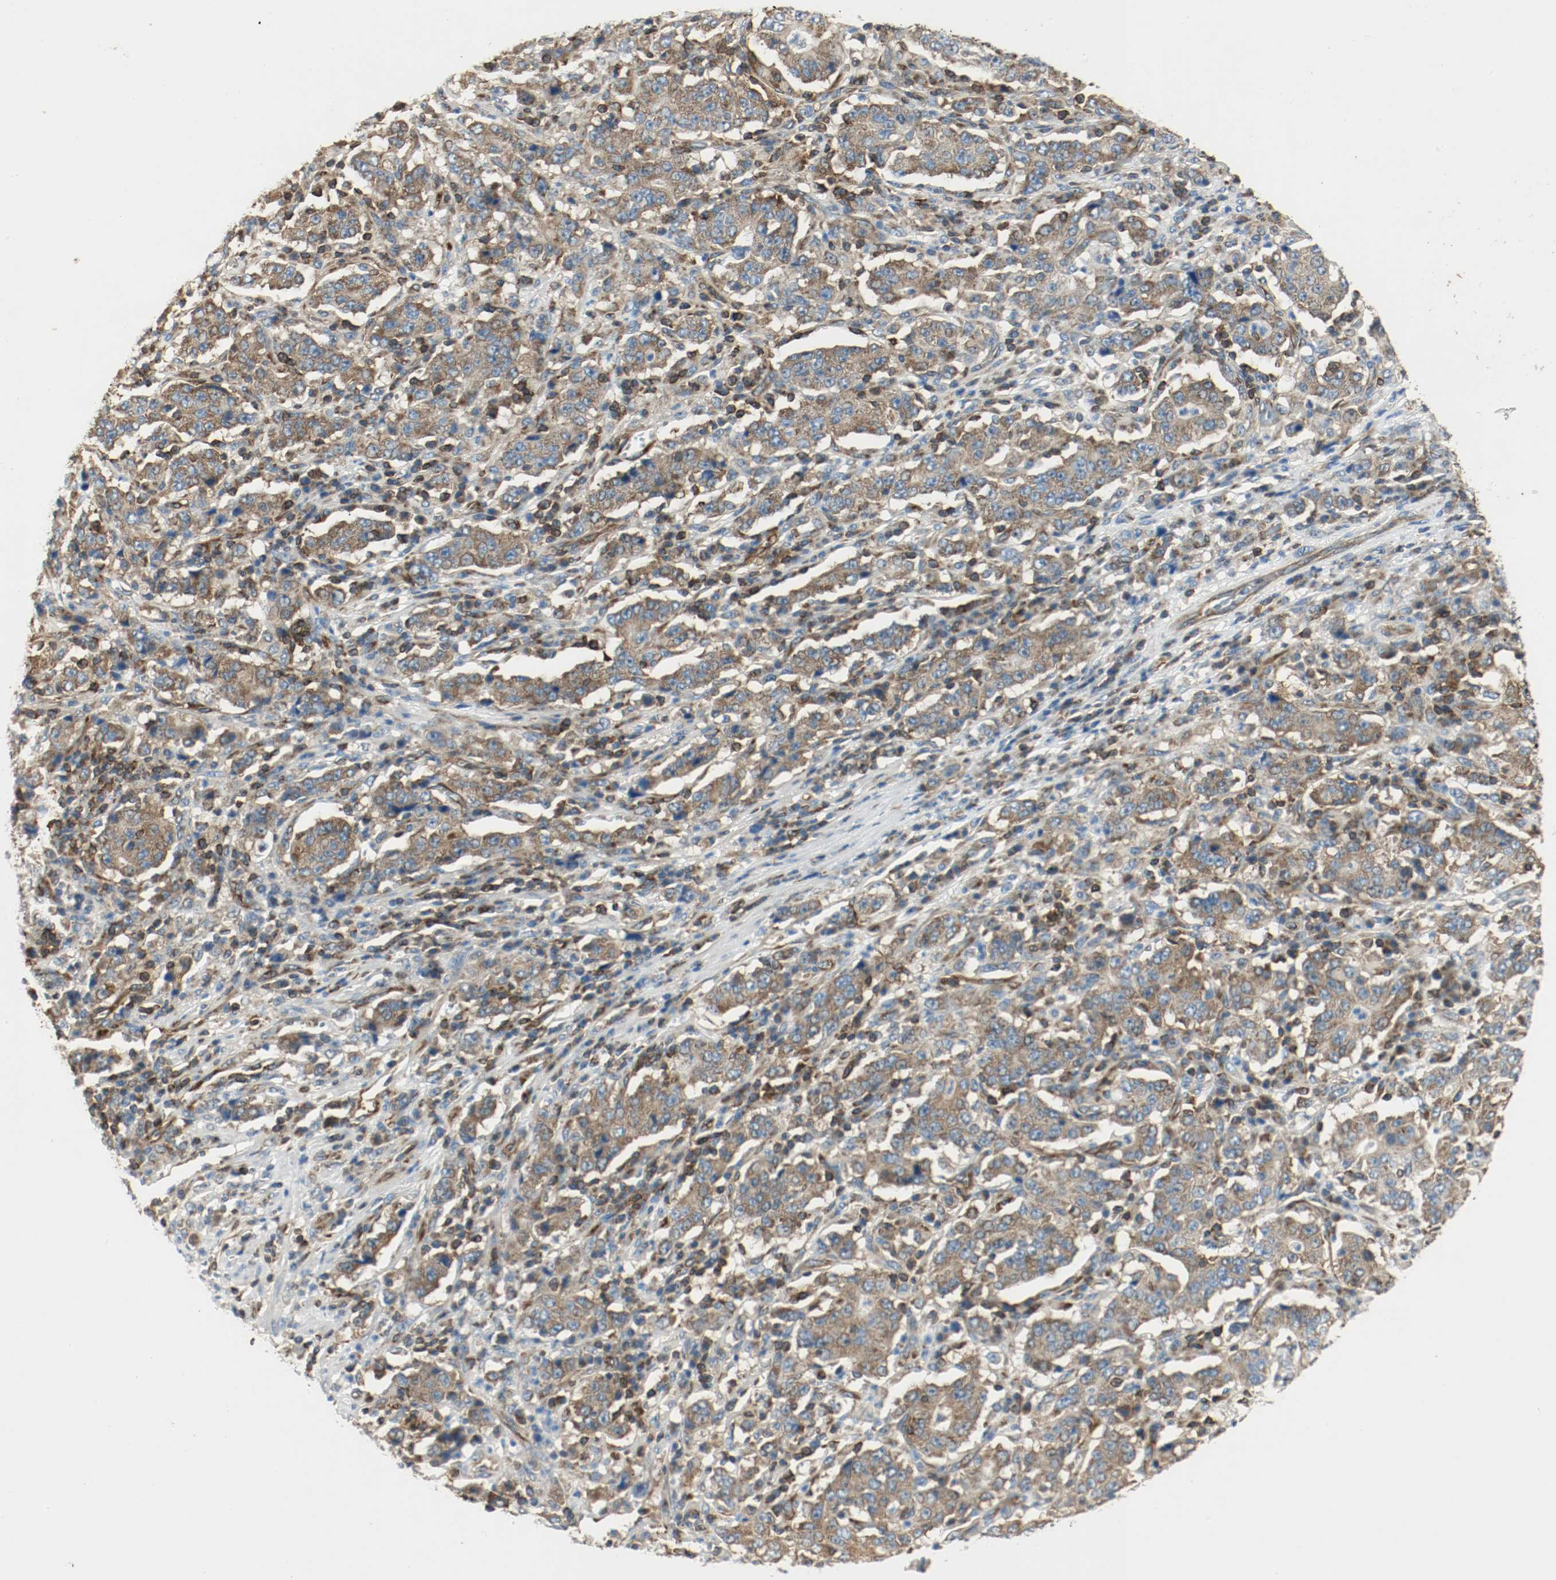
{"staining": {"intensity": "strong", "quantity": ">75%", "location": "cytoplasmic/membranous"}, "tissue": "stomach cancer", "cell_type": "Tumor cells", "image_type": "cancer", "snomed": [{"axis": "morphology", "description": "Normal tissue, NOS"}, {"axis": "morphology", "description": "Adenocarcinoma, NOS"}, {"axis": "topography", "description": "Stomach, upper"}, {"axis": "topography", "description": "Stomach"}], "caption": "High-power microscopy captured an IHC micrograph of stomach cancer (adenocarcinoma), revealing strong cytoplasmic/membranous expression in about >75% of tumor cells. (brown staining indicates protein expression, while blue staining denotes nuclei).", "gene": "PLCG1", "patient": {"sex": "male", "age": 59}}